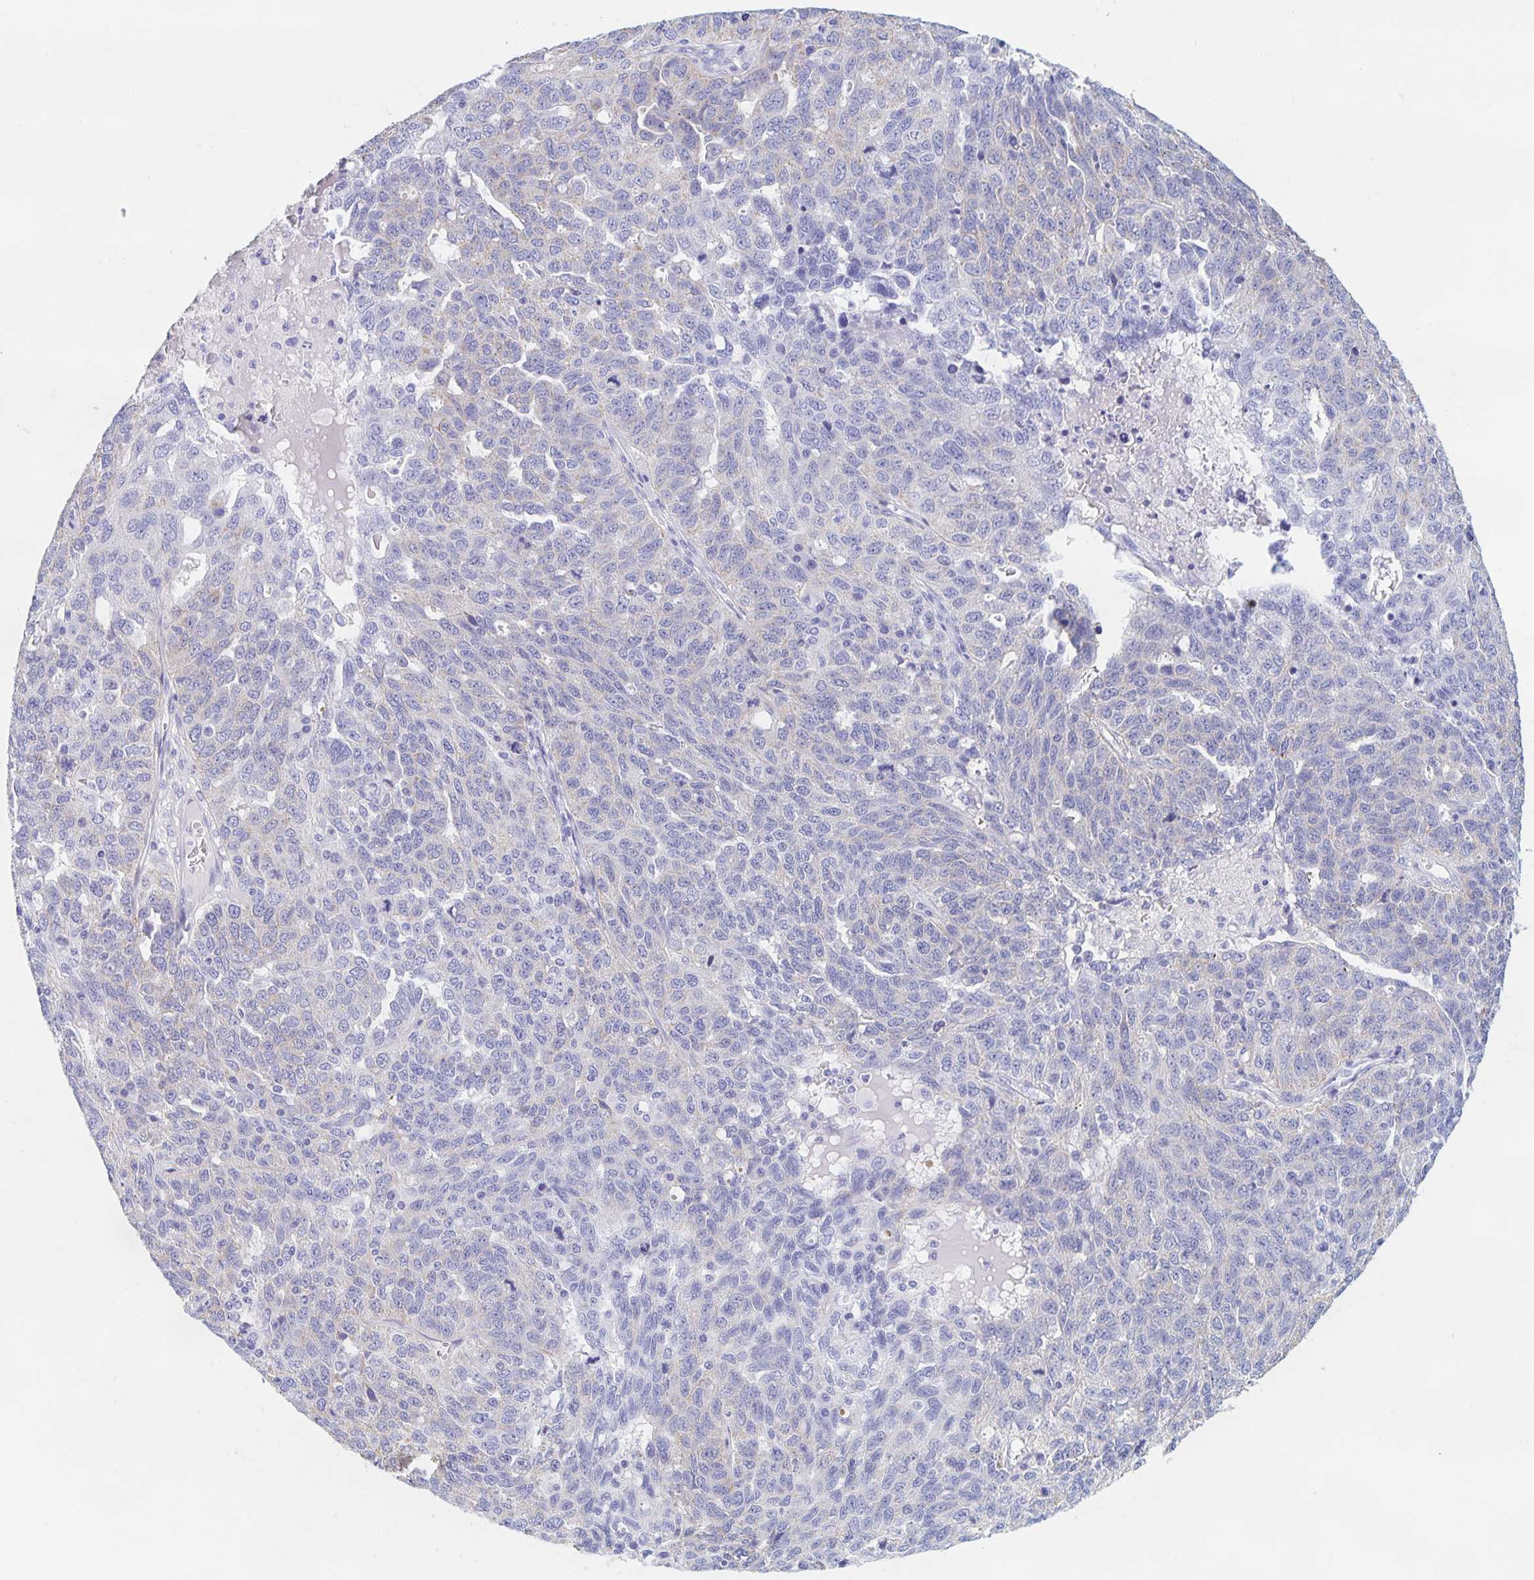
{"staining": {"intensity": "negative", "quantity": "none", "location": "none"}, "tissue": "ovarian cancer", "cell_type": "Tumor cells", "image_type": "cancer", "snomed": [{"axis": "morphology", "description": "Cystadenocarcinoma, serous, NOS"}, {"axis": "topography", "description": "Ovary"}], "caption": "A photomicrograph of ovarian cancer stained for a protein displays no brown staining in tumor cells.", "gene": "DMBT1", "patient": {"sex": "female", "age": 71}}